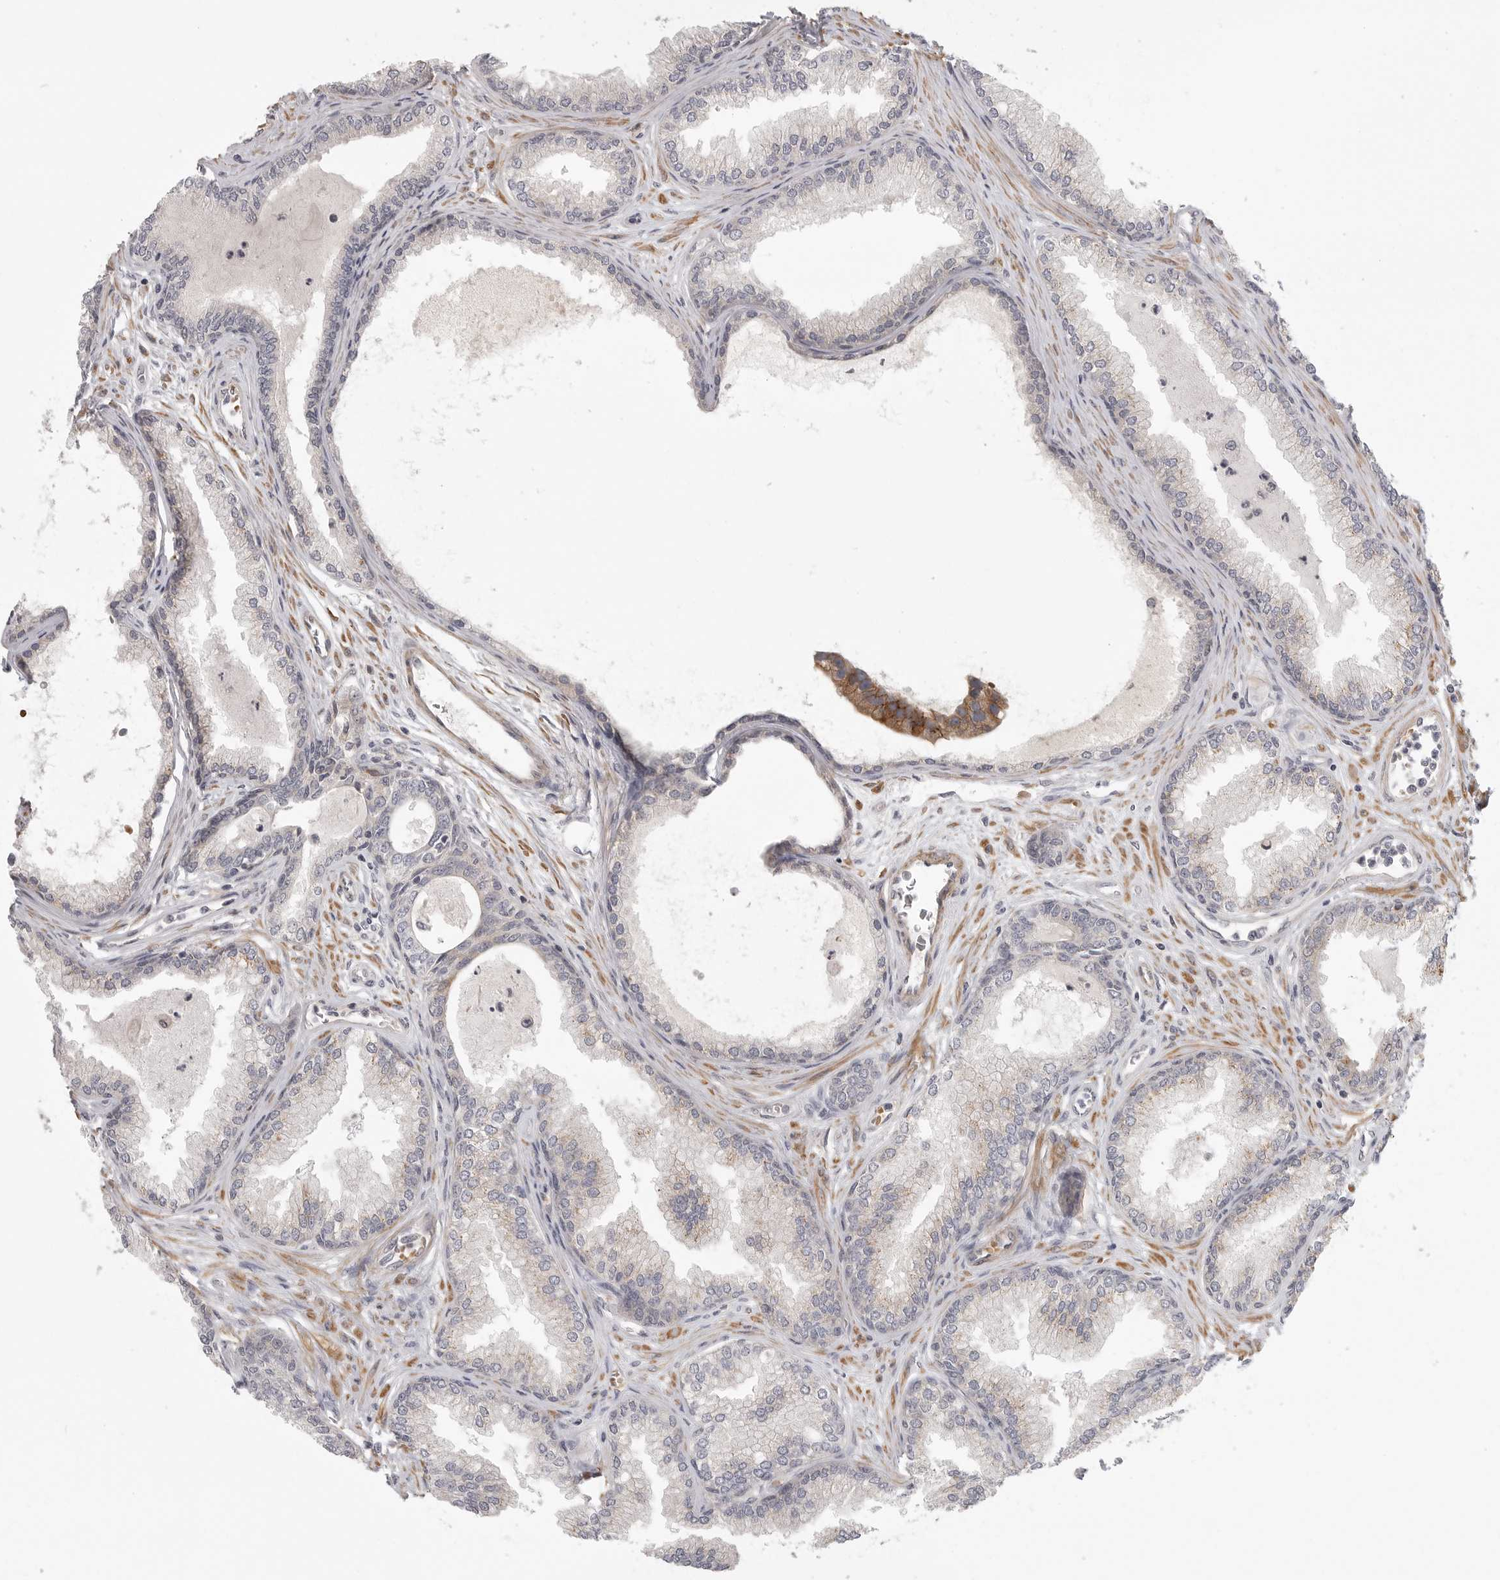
{"staining": {"intensity": "moderate", "quantity": "25%-75%", "location": "cytoplasmic/membranous"}, "tissue": "prostate cancer", "cell_type": "Tumor cells", "image_type": "cancer", "snomed": [{"axis": "morphology", "description": "Adenocarcinoma, High grade"}, {"axis": "topography", "description": "Prostate"}], "caption": "Brown immunohistochemical staining in human prostate high-grade adenocarcinoma displays moderate cytoplasmic/membranous positivity in approximately 25%-75% of tumor cells.", "gene": "CCPG1", "patient": {"sex": "male", "age": 70}}